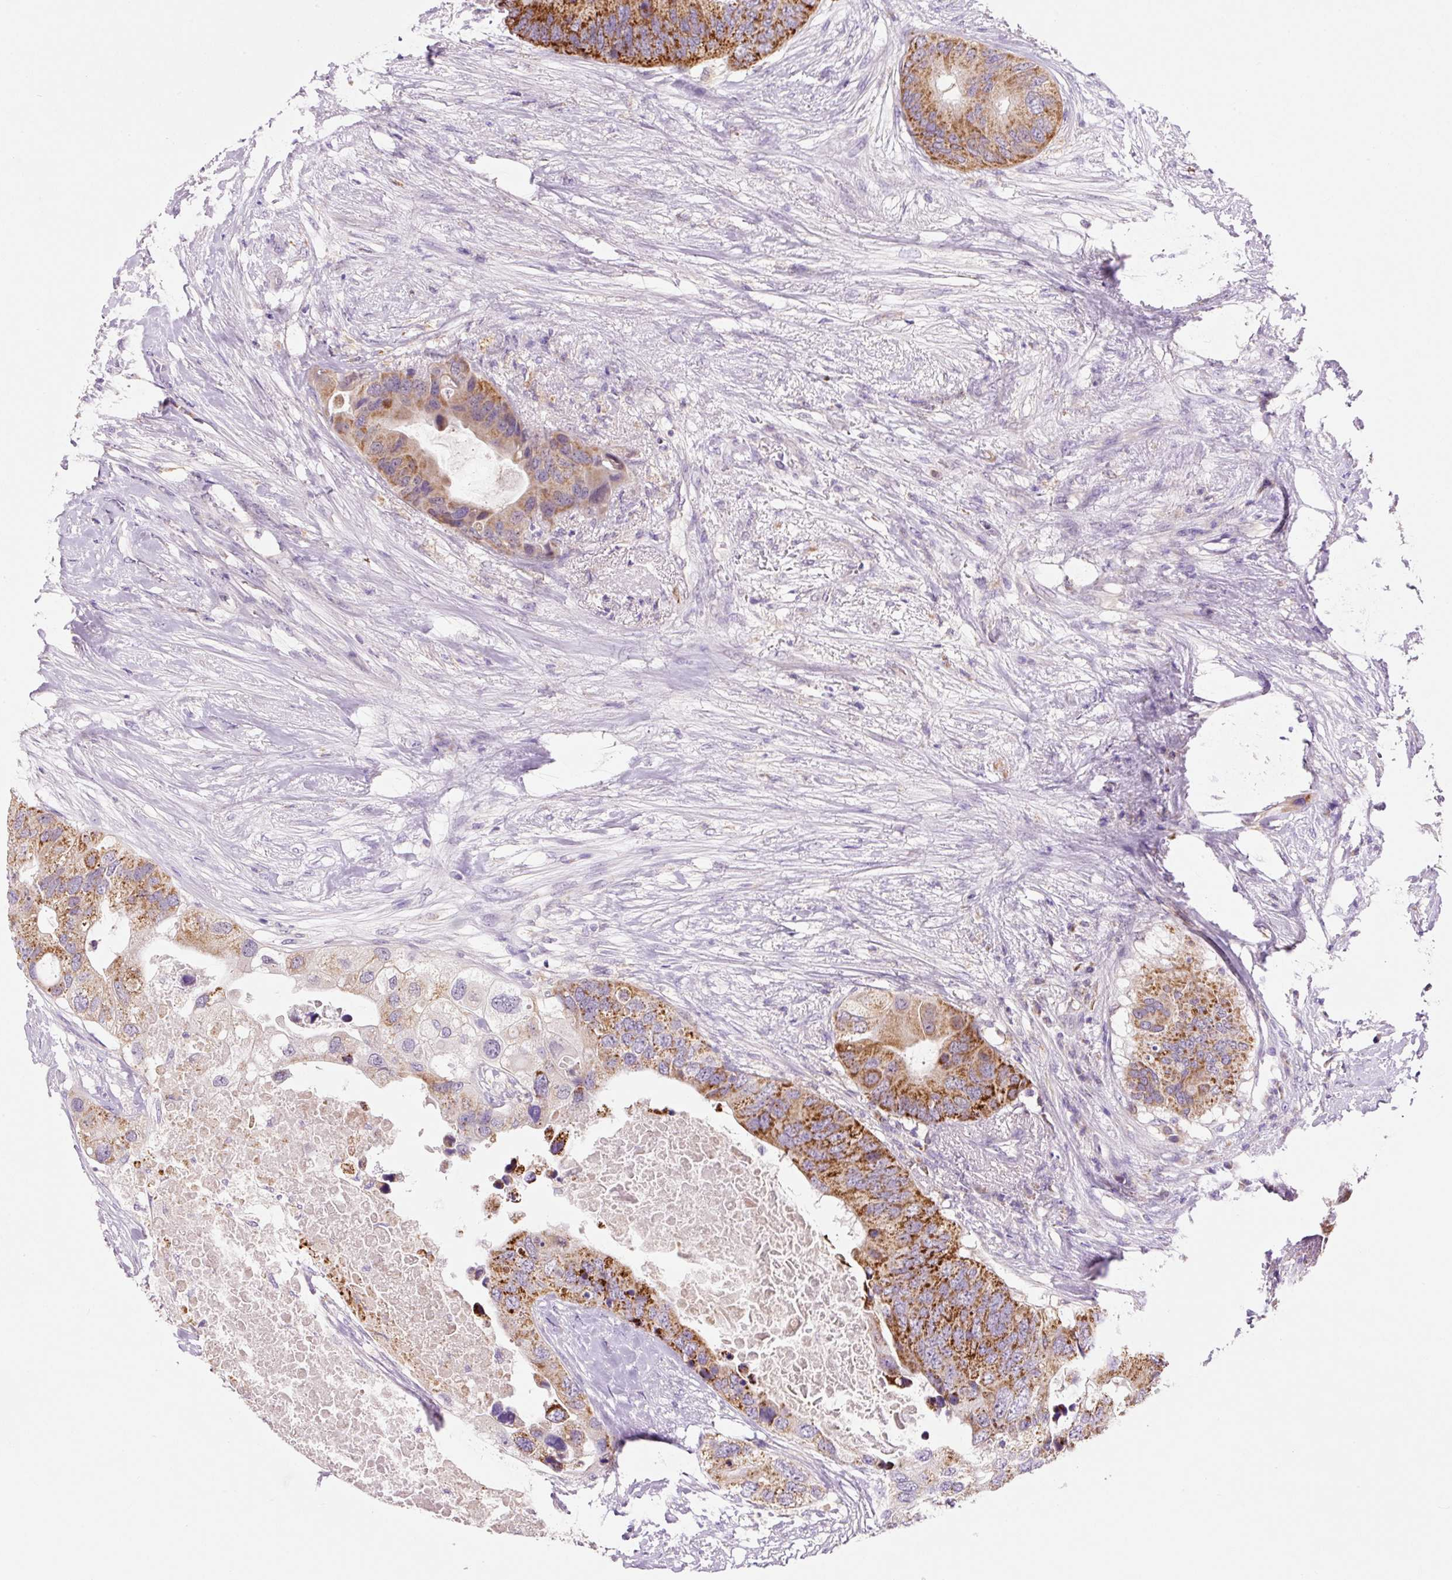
{"staining": {"intensity": "strong", "quantity": "25%-75%", "location": "cytoplasmic/membranous"}, "tissue": "colorectal cancer", "cell_type": "Tumor cells", "image_type": "cancer", "snomed": [{"axis": "morphology", "description": "Adenocarcinoma, NOS"}, {"axis": "topography", "description": "Colon"}], "caption": "There is high levels of strong cytoplasmic/membranous positivity in tumor cells of colorectal cancer (adenocarcinoma), as demonstrated by immunohistochemical staining (brown color).", "gene": "PCK2", "patient": {"sex": "male", "age": 71}}